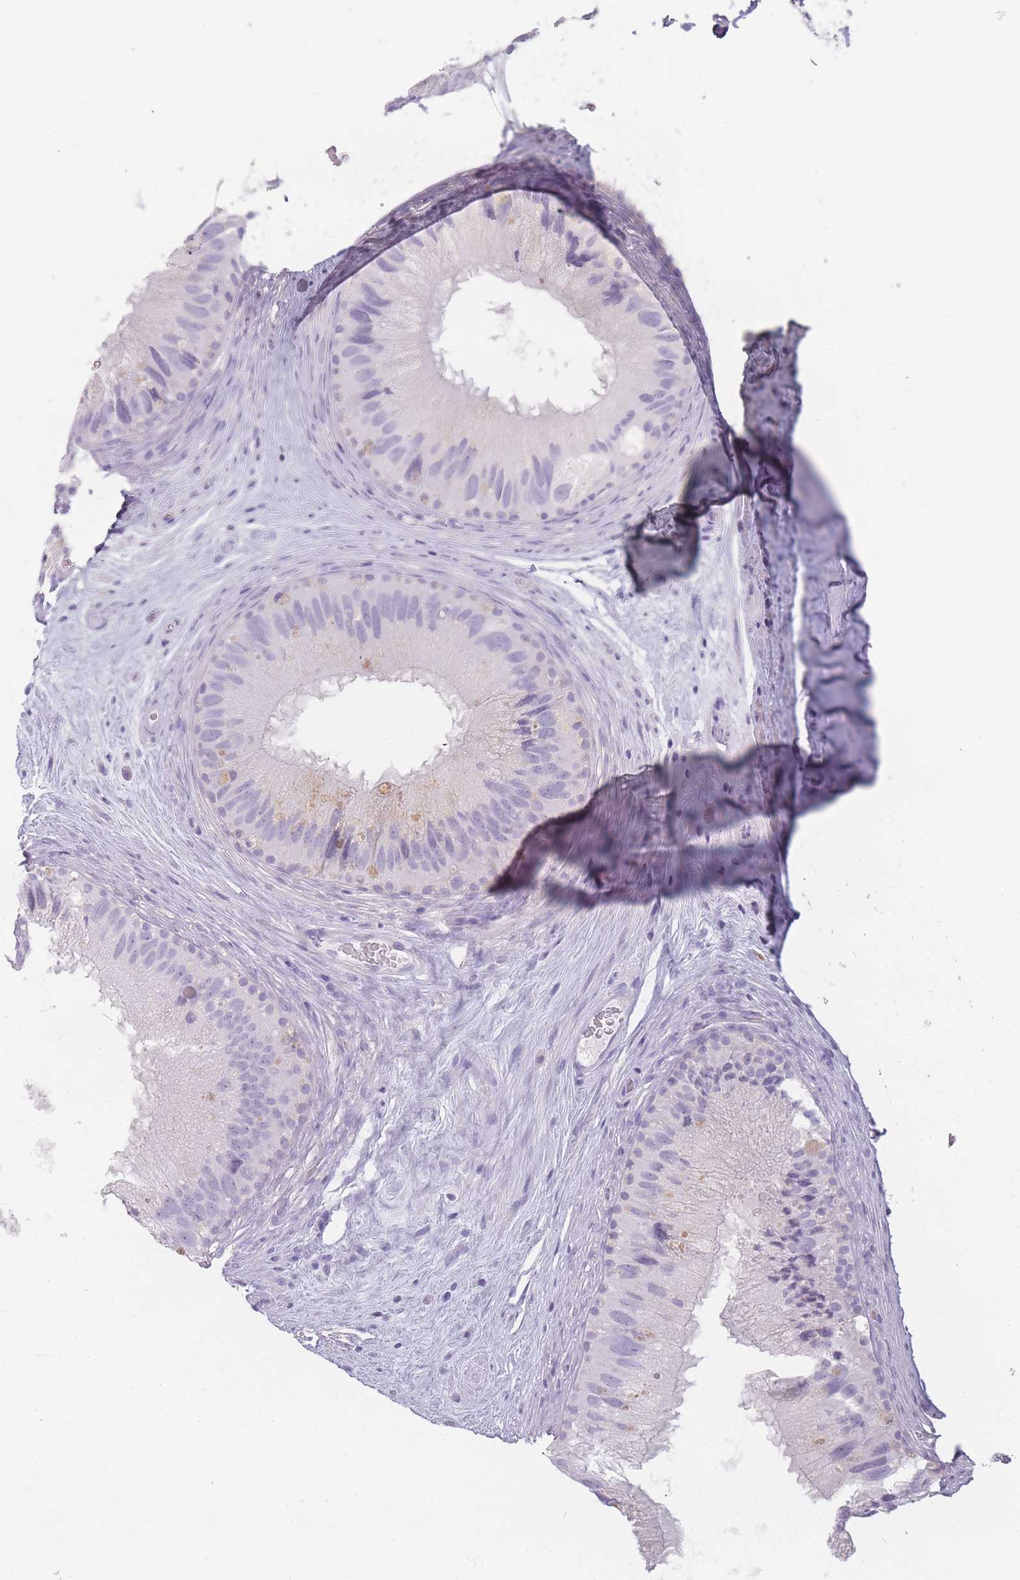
{"staining": {"intensity": "negative", "quantity": "none", "location": "none"}, "tissue": "epididymis", "cell_type": "Glandular cells", "image_type": "normal", "snomed": [{"axis": "morphology", "description": "Normal tissue, NOS"}, {"axis": "topography", "description": "Epididymis"}], "caption": "An immunohistochemistry image of unremarkable epididymis is shown. There is no staining in glandular cells of epididymis.", "gene": "INS", "patient": {"sex": "male", "age": 50}}